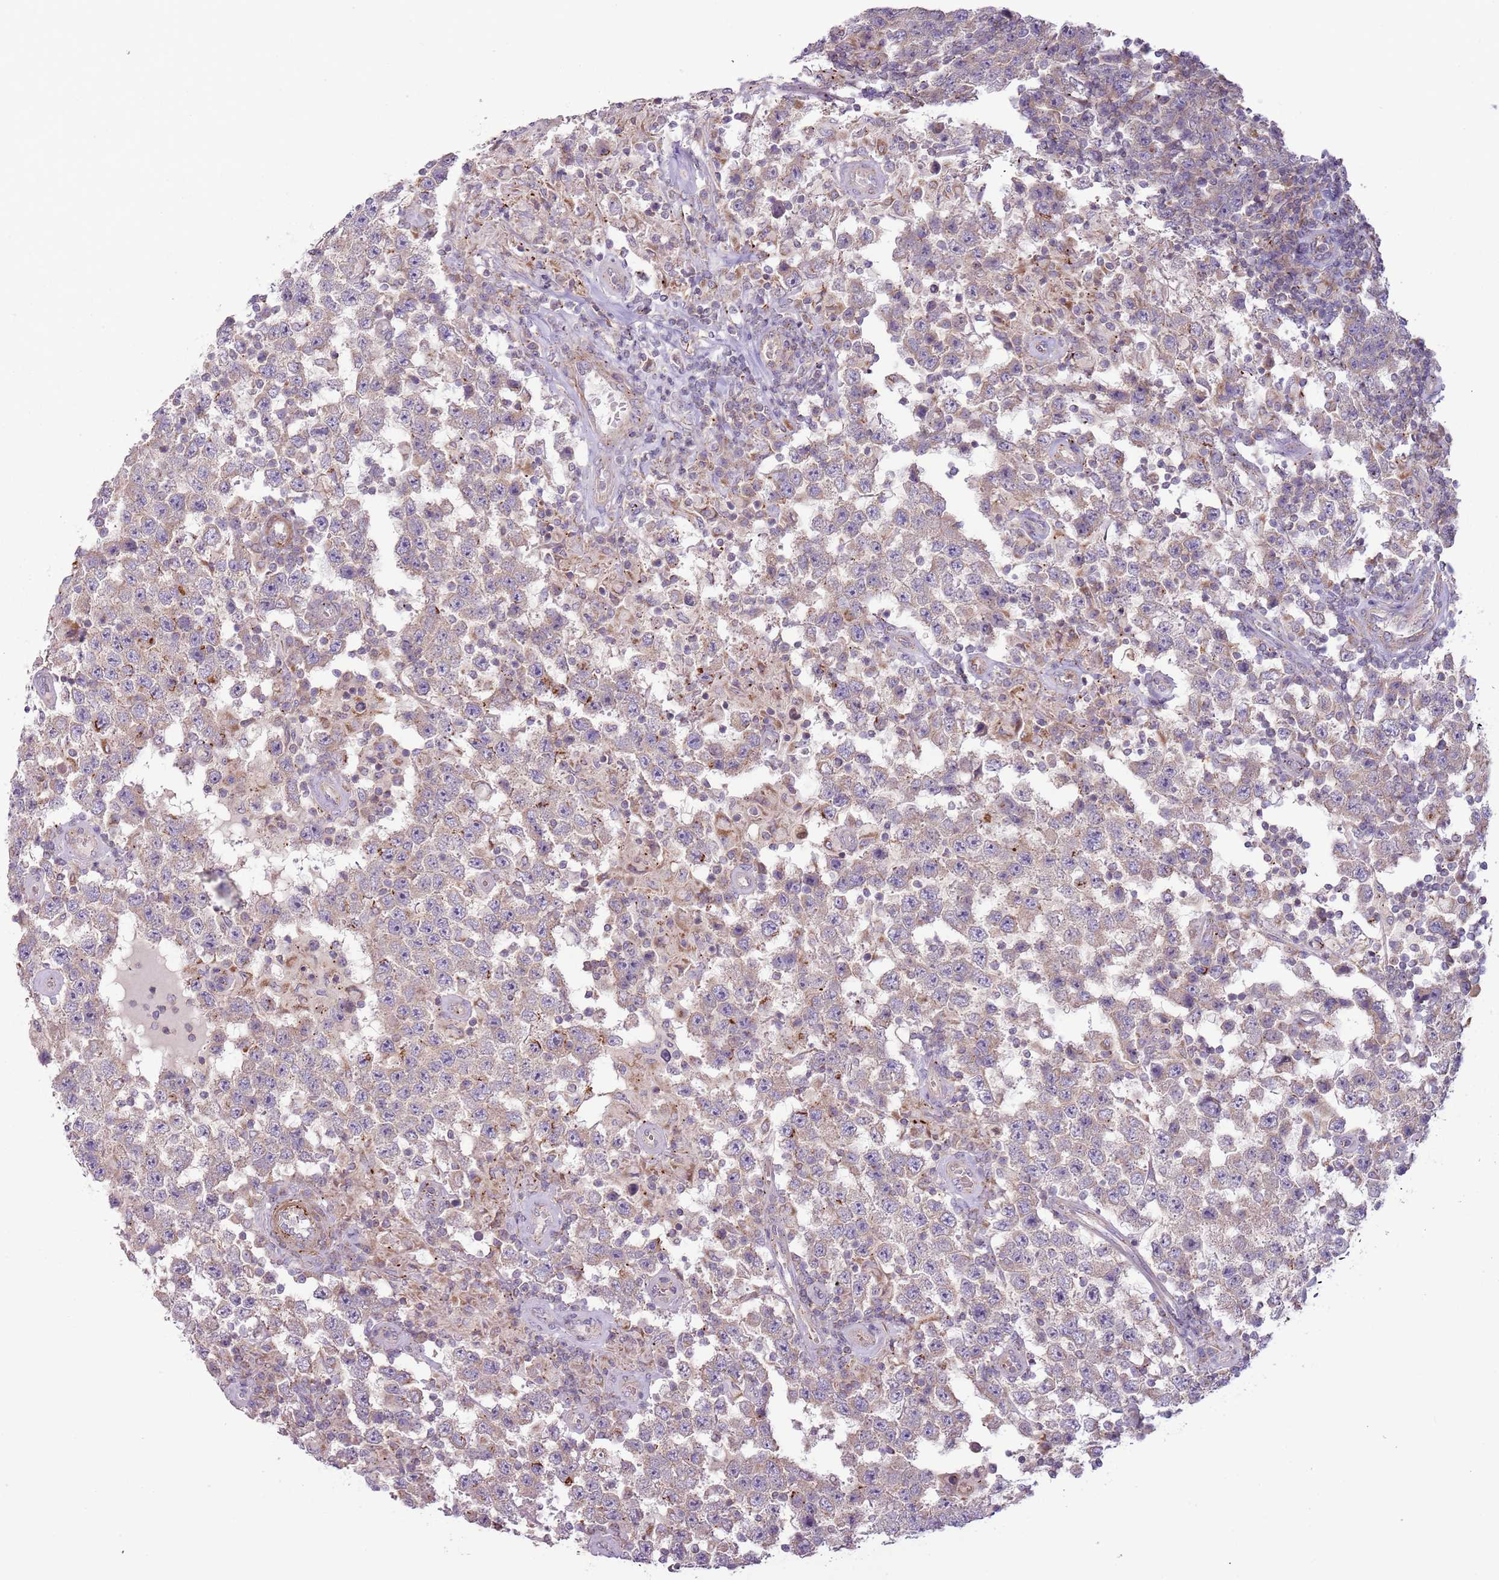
{"staining": {"intensity": "weak", "quantity": "<25%", "location": "cytoplasmic/membranous"}, "tissue": "testis cancer", "cell_type": "Tumor cells", "image_type": "cancer", "snomed": [{"axis": "morphology", "description": "Normal tissue, NOS"}, {"axis": "morphology", "description": "Urothelial carcinoma, High grade"}, {"axis": "morphology", "description": "Seminoma, NOS"}, {"axis": "morphology", "description": "Carcinoma, Embryonal, NOS"}, {"axis": "topography", "description": "Urinary bladder"}, {"axis": "topography", "description": "Testis"}], "caption": "DAB immunohistochemical staining of human seminoma (testis) exhibits no significant expression in tumor cells.", "gene": "DTD2", "patient": {"sex": "male", "age": 41}}